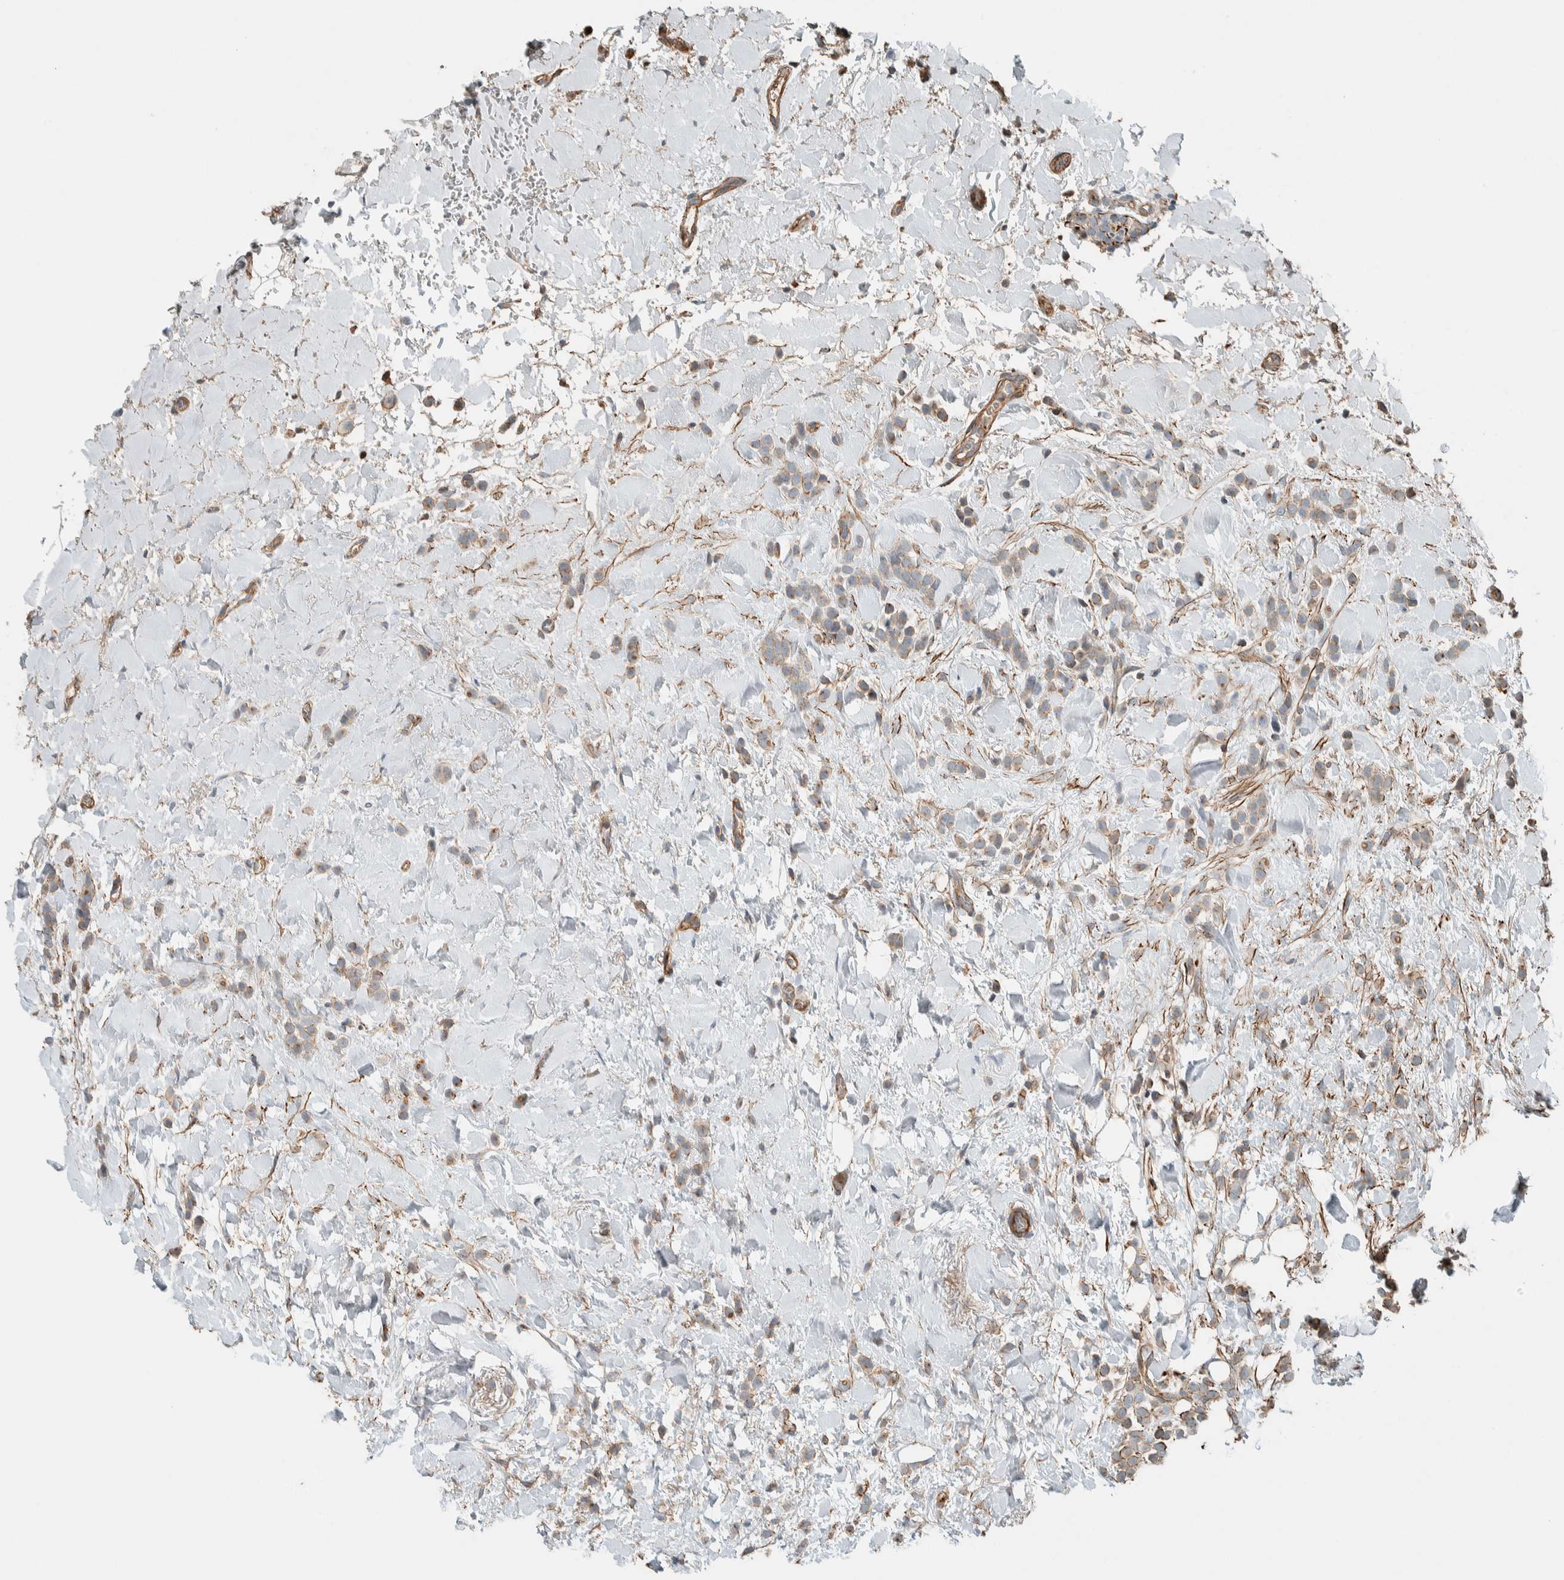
{"staining": {"intensity": "weak", "quantity": ">75%", "location": "cytoplasmic/membranous"}, "tissue": "breast cancer", "cell_type": "Tumor cells", "image_type": "cancer", "snomed": [{"axis": "morphology", "description": "Normal tissue, NOS"}, {"axis": "morphology", "description": "Lobular carcinoma"}, {"axis": "topography", "description": "Breast"}], "caption": "Breast cancer (lobular carcinoma) stained for a protein displays weak cytoplasmic/membranous positivity in tumor cells. (Stains: DAB in brown, nuclei in blue, Microscopy: brightfield microscopy at high magnification).", "gene": "CTBP2", "patient": {"sex": "female", "age": 50}}